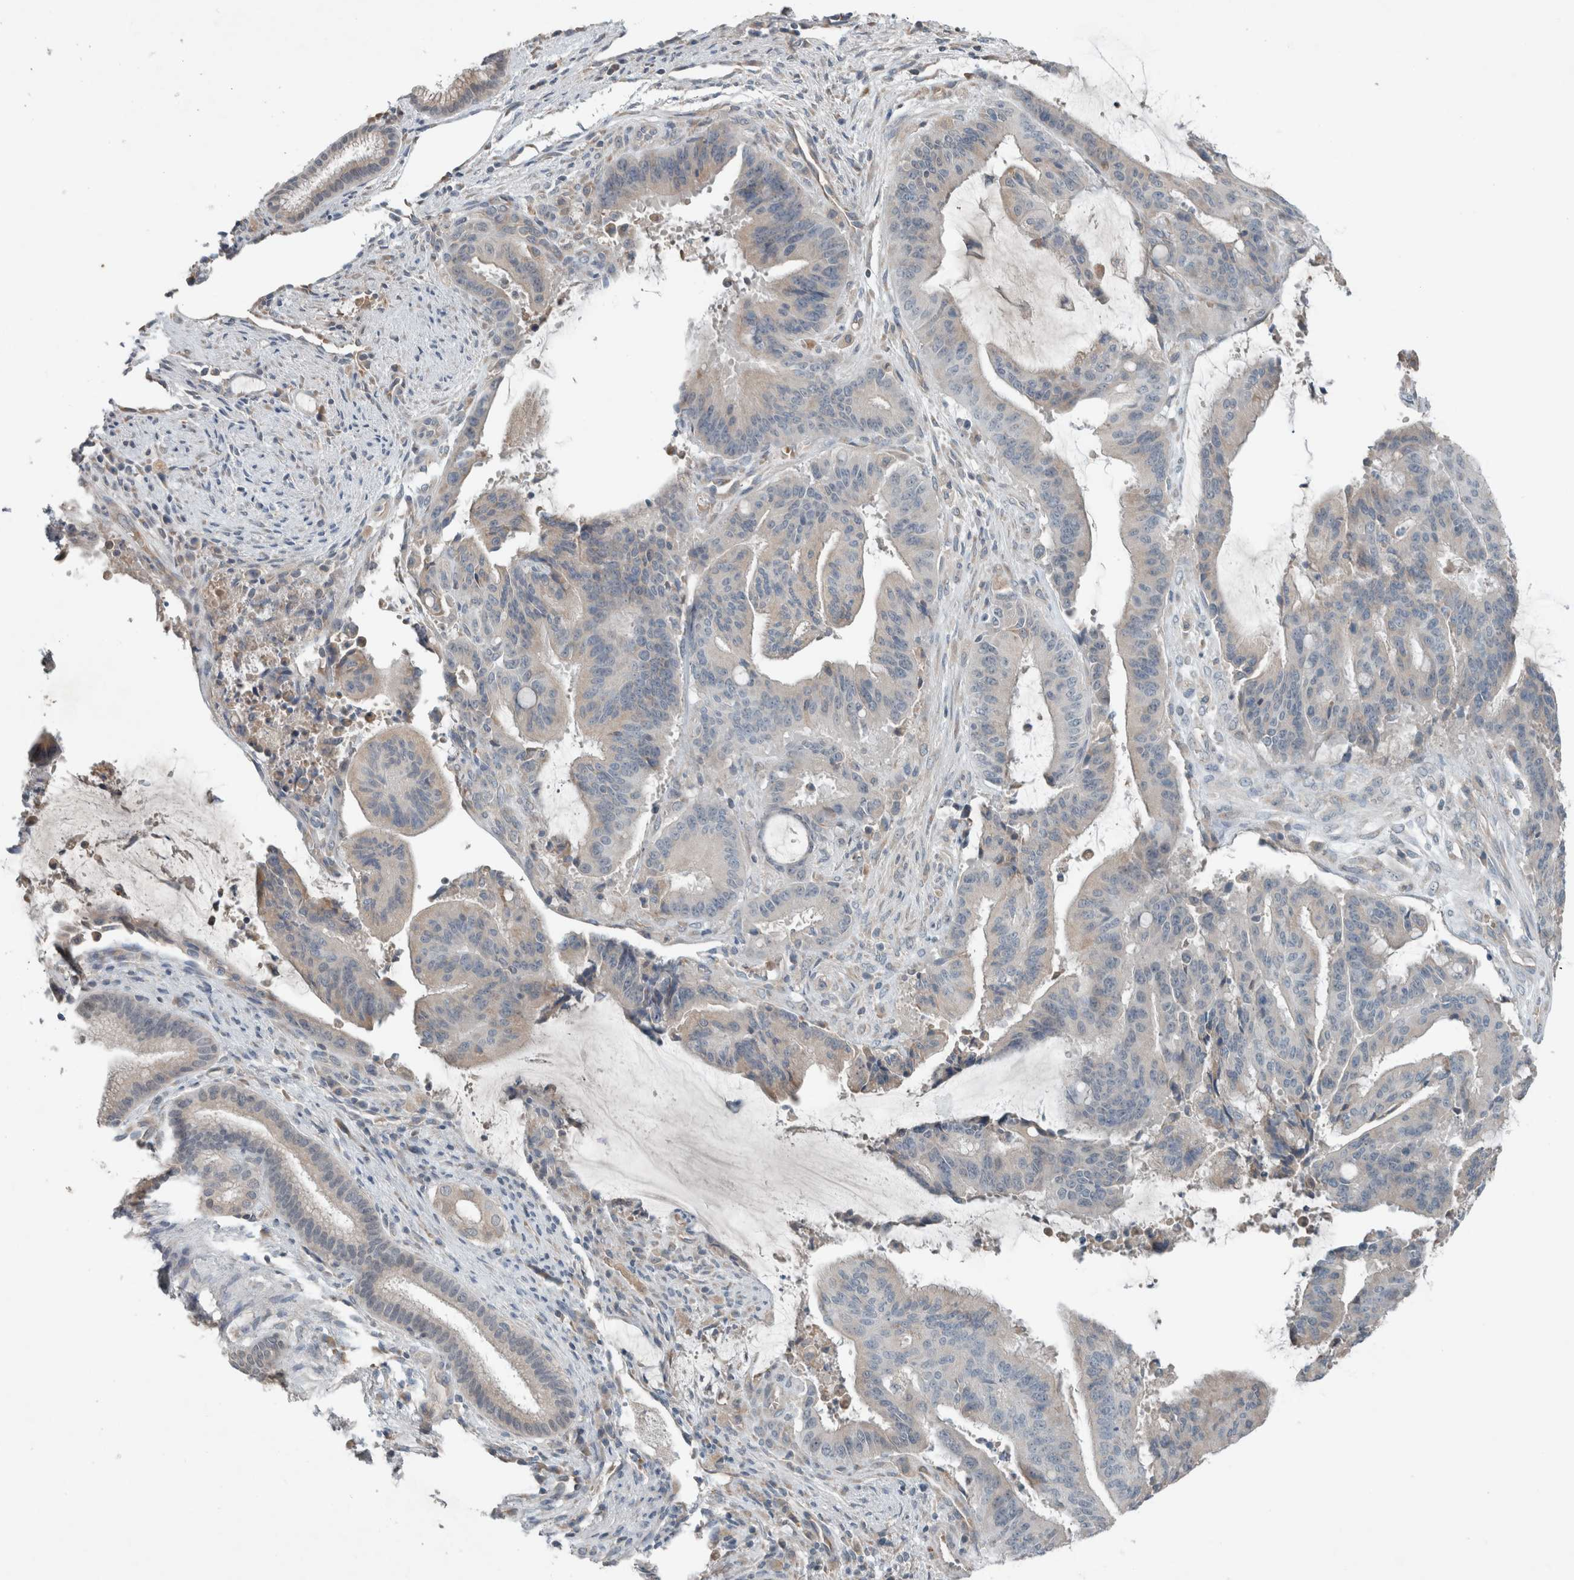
{"staining": {"intensity": "weak", "quantity": "<25%", "location": "cytoplasmic/membranous"}, "tissue": "liver cancer", "cell_type": "Tumor cells", "image_type": "cancer", "snomed": [{"axis": "morphology", "description": "Normal tissue, NOS"}, {"axis": "morphology", "description": "Cholangiocarcinoma"}, {"axis": "topography", "description": "Liver"}, {"axis": "topography", "description": "Peripheral nerve tissue"}], "caption": "This micrograph is of liver cholangiocarcinoma stained with immunohistochemistry (IHC) to label a protein in brown with the nuclei are counter-stained blue. There is no staining in tumor cells. (Stains: DAB (3,3'-diaminobenzidine) IHC with hematoxylin counter stain, Microscopy: brightfield microscopy at high magnification).", "gene": "JADE2", "patient": {"sex": "female", "age": 73}}